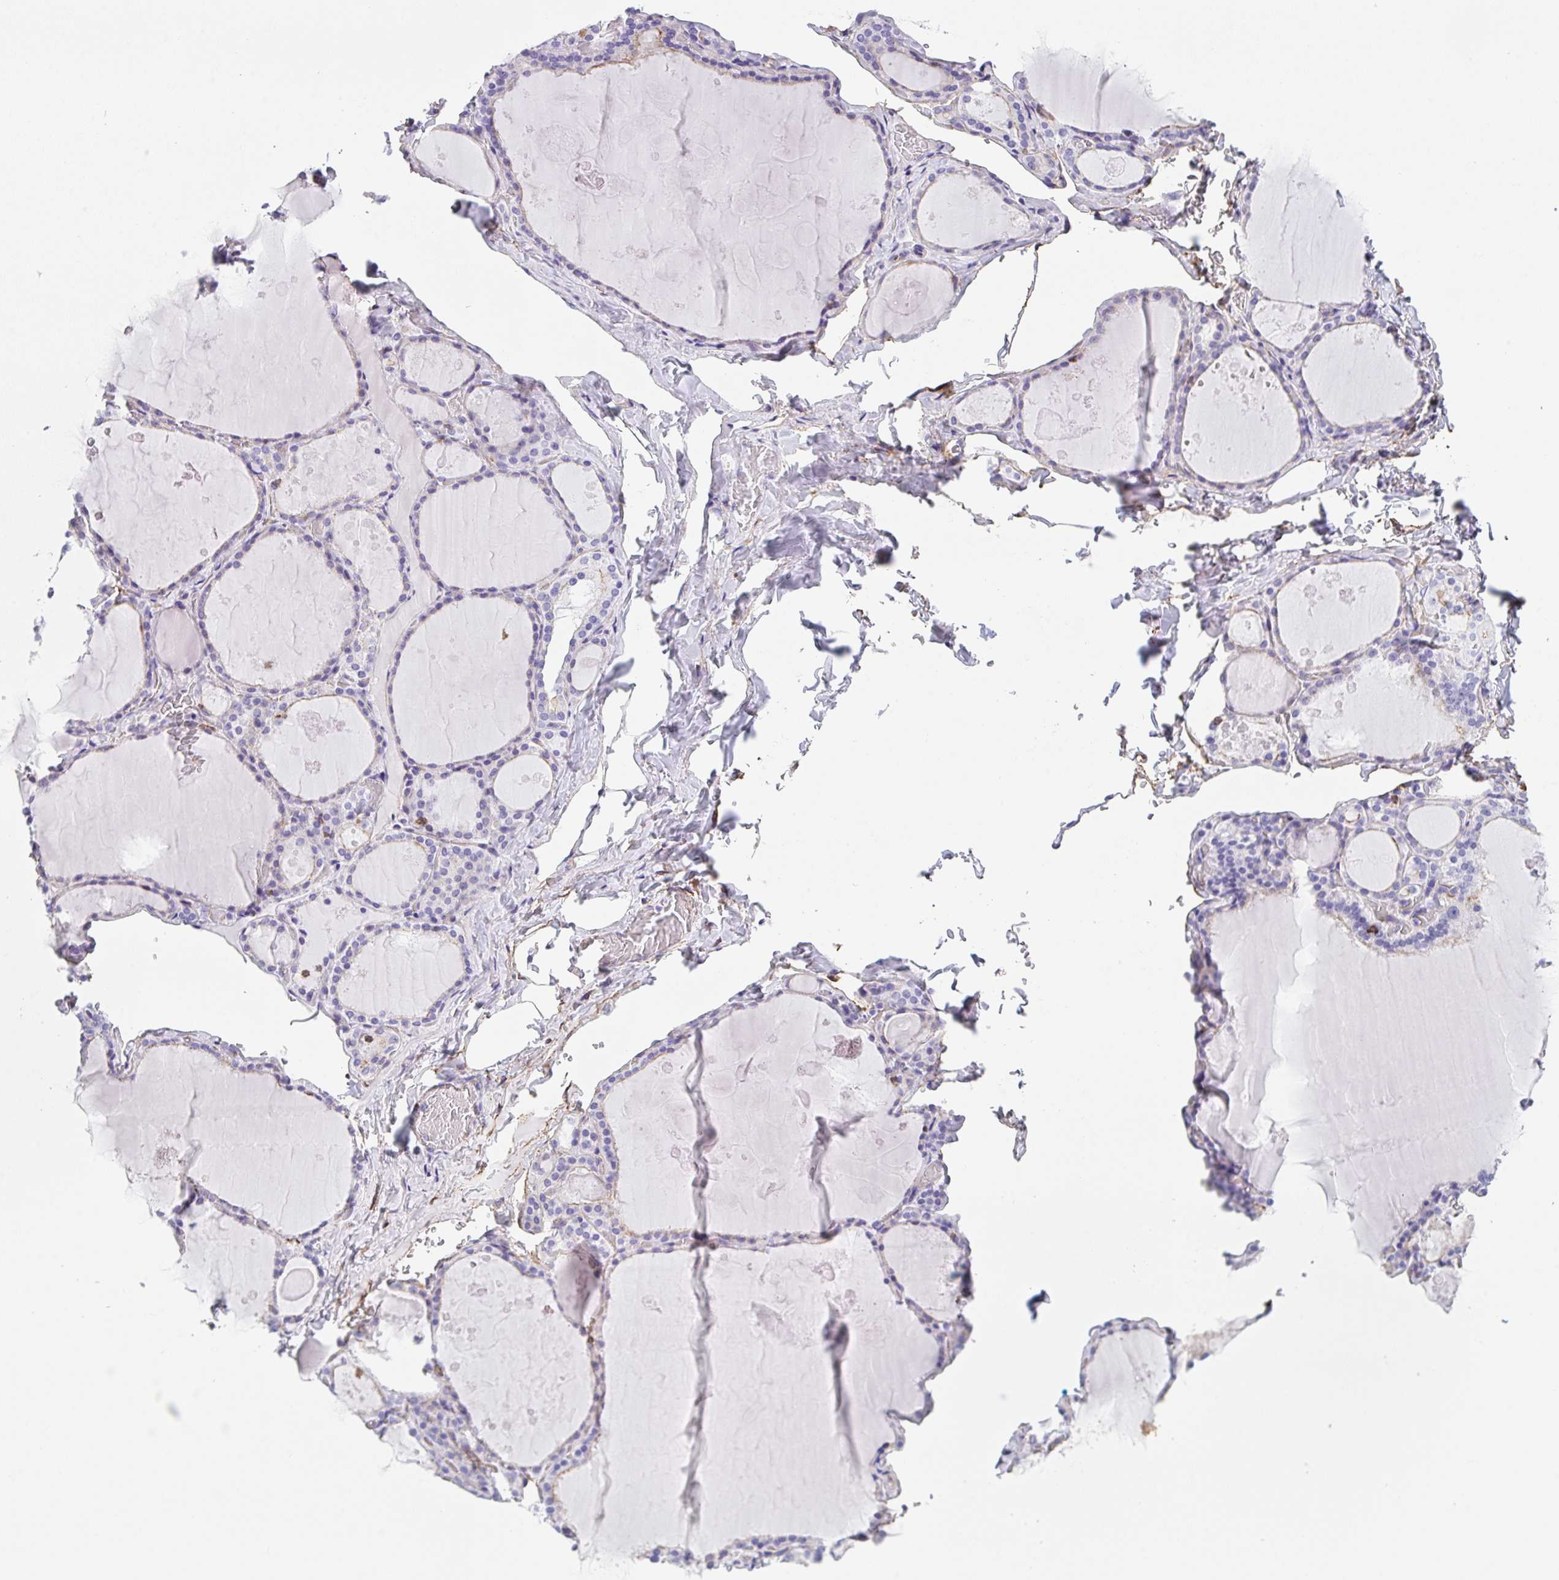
{"staining": {"intensity": "weak", "quantity": "<25%", "location": "cytoplasmic/membranous"}, "tissue": "thyroid gland", "cell_type": "Glandular cells", "image_type": "normal", "snomed": [{"axis": "morphology", "description": "Normal tissue, NOS"}, {"axis": "topography", "description": "Thyroid gland"}], "caption": "Immunohistochemistry image of unremarkable thyroid gland: thyroid gland stained with DAB (3,3'-diaminobenzidine) displays no significant protein expression in glandular cells. (DAB immunohistochemistry visualized using brightfield microscopy, high magnification).", "gene": "DBN1", "patient": {"sex": "male", "age": 56}}